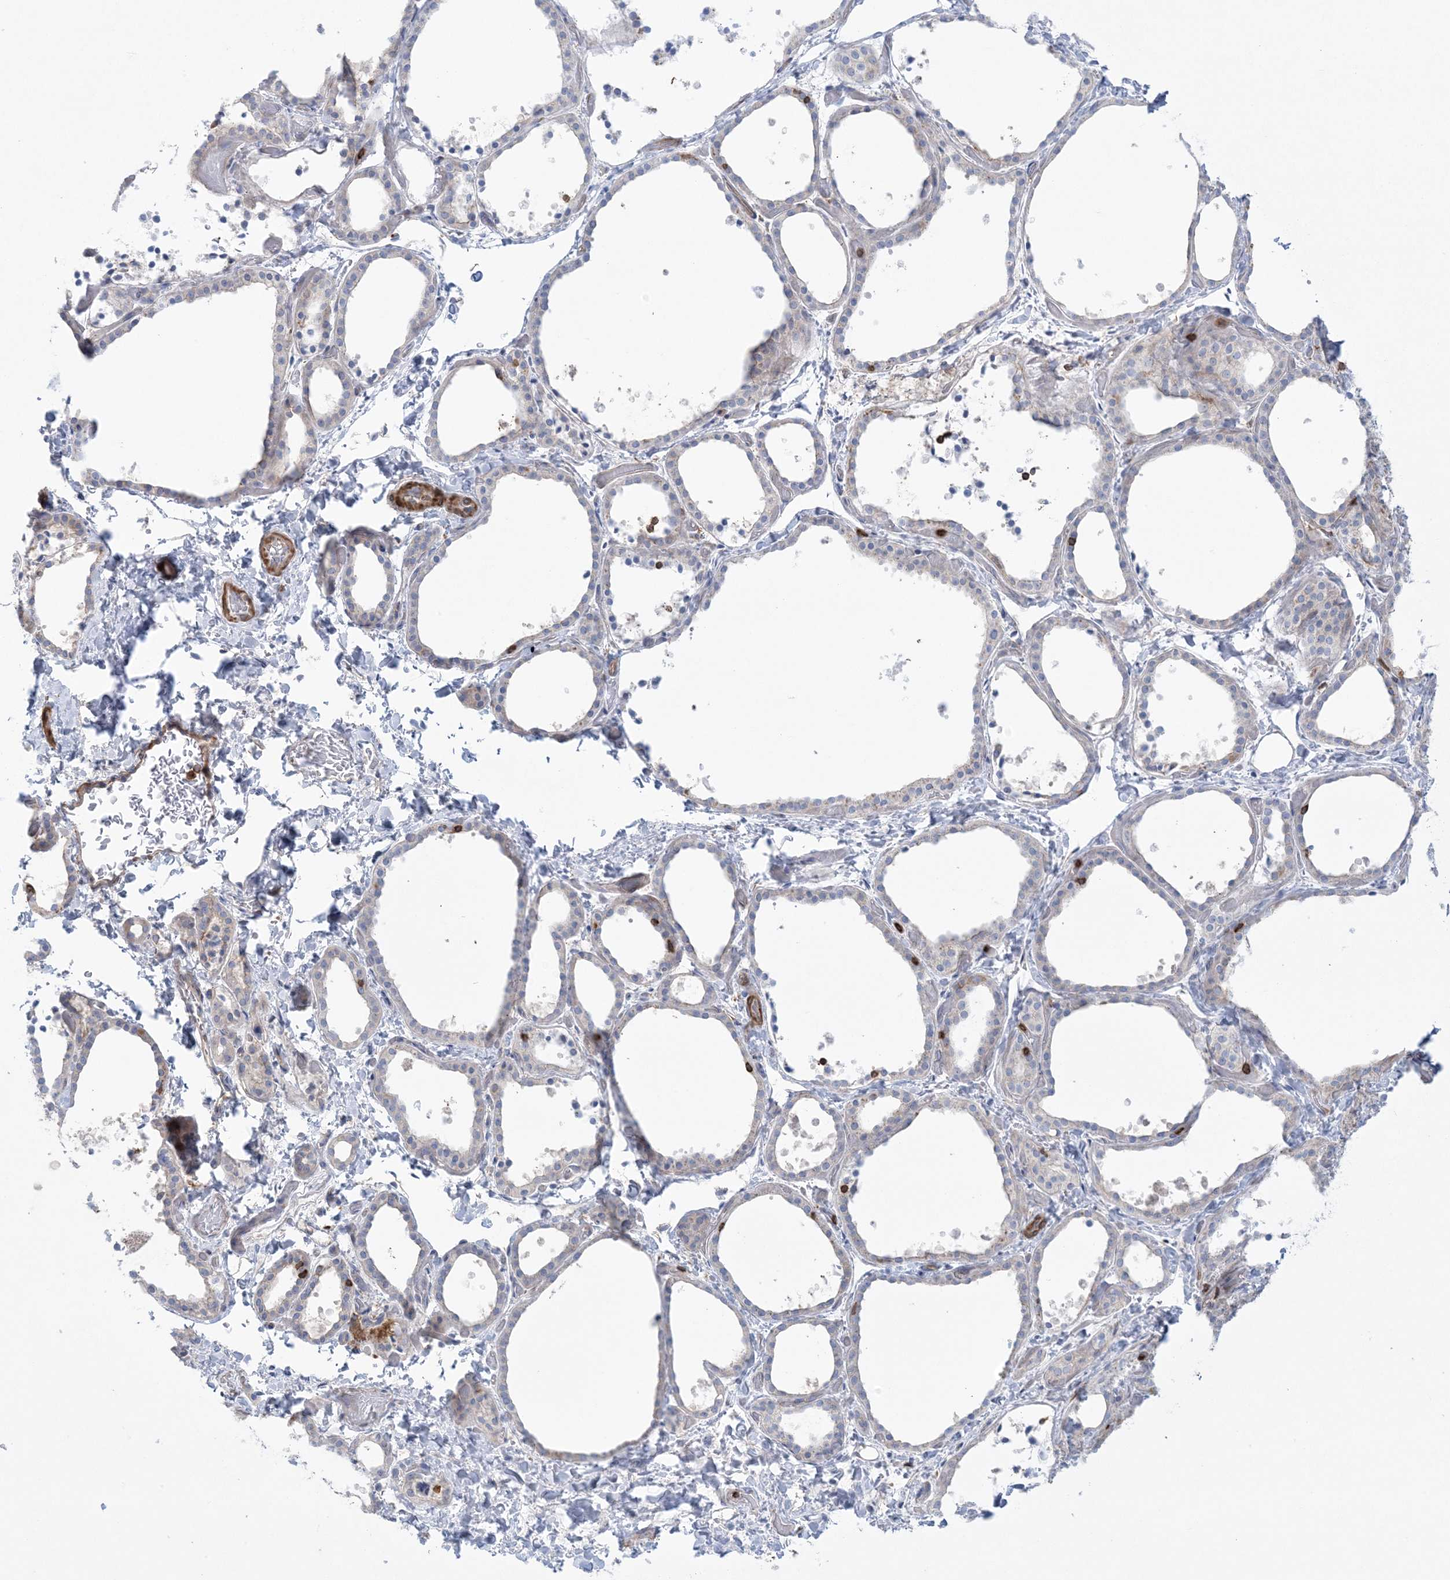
{"staining": {"intensity": "negative", "quantity": "none", "location": "none"}, "tissue": "thyroid gland", "cell_type": "Glandular cells", "image_type": "normal", "snomed": [{"axis": "morphology", "description": "Normal tissue, NOS"}, {"axis": "topography", "description": "Thyroid gland"}], "caption": "IHC of normal human thyroid gland shows no positivity in glandular cells. The staining is performed using DAB brown chromogen with nuclei counter-stained in using hematoxylin.", "gene": "ARHGAP30", "patient": {"sex": "female", "age": 44}}